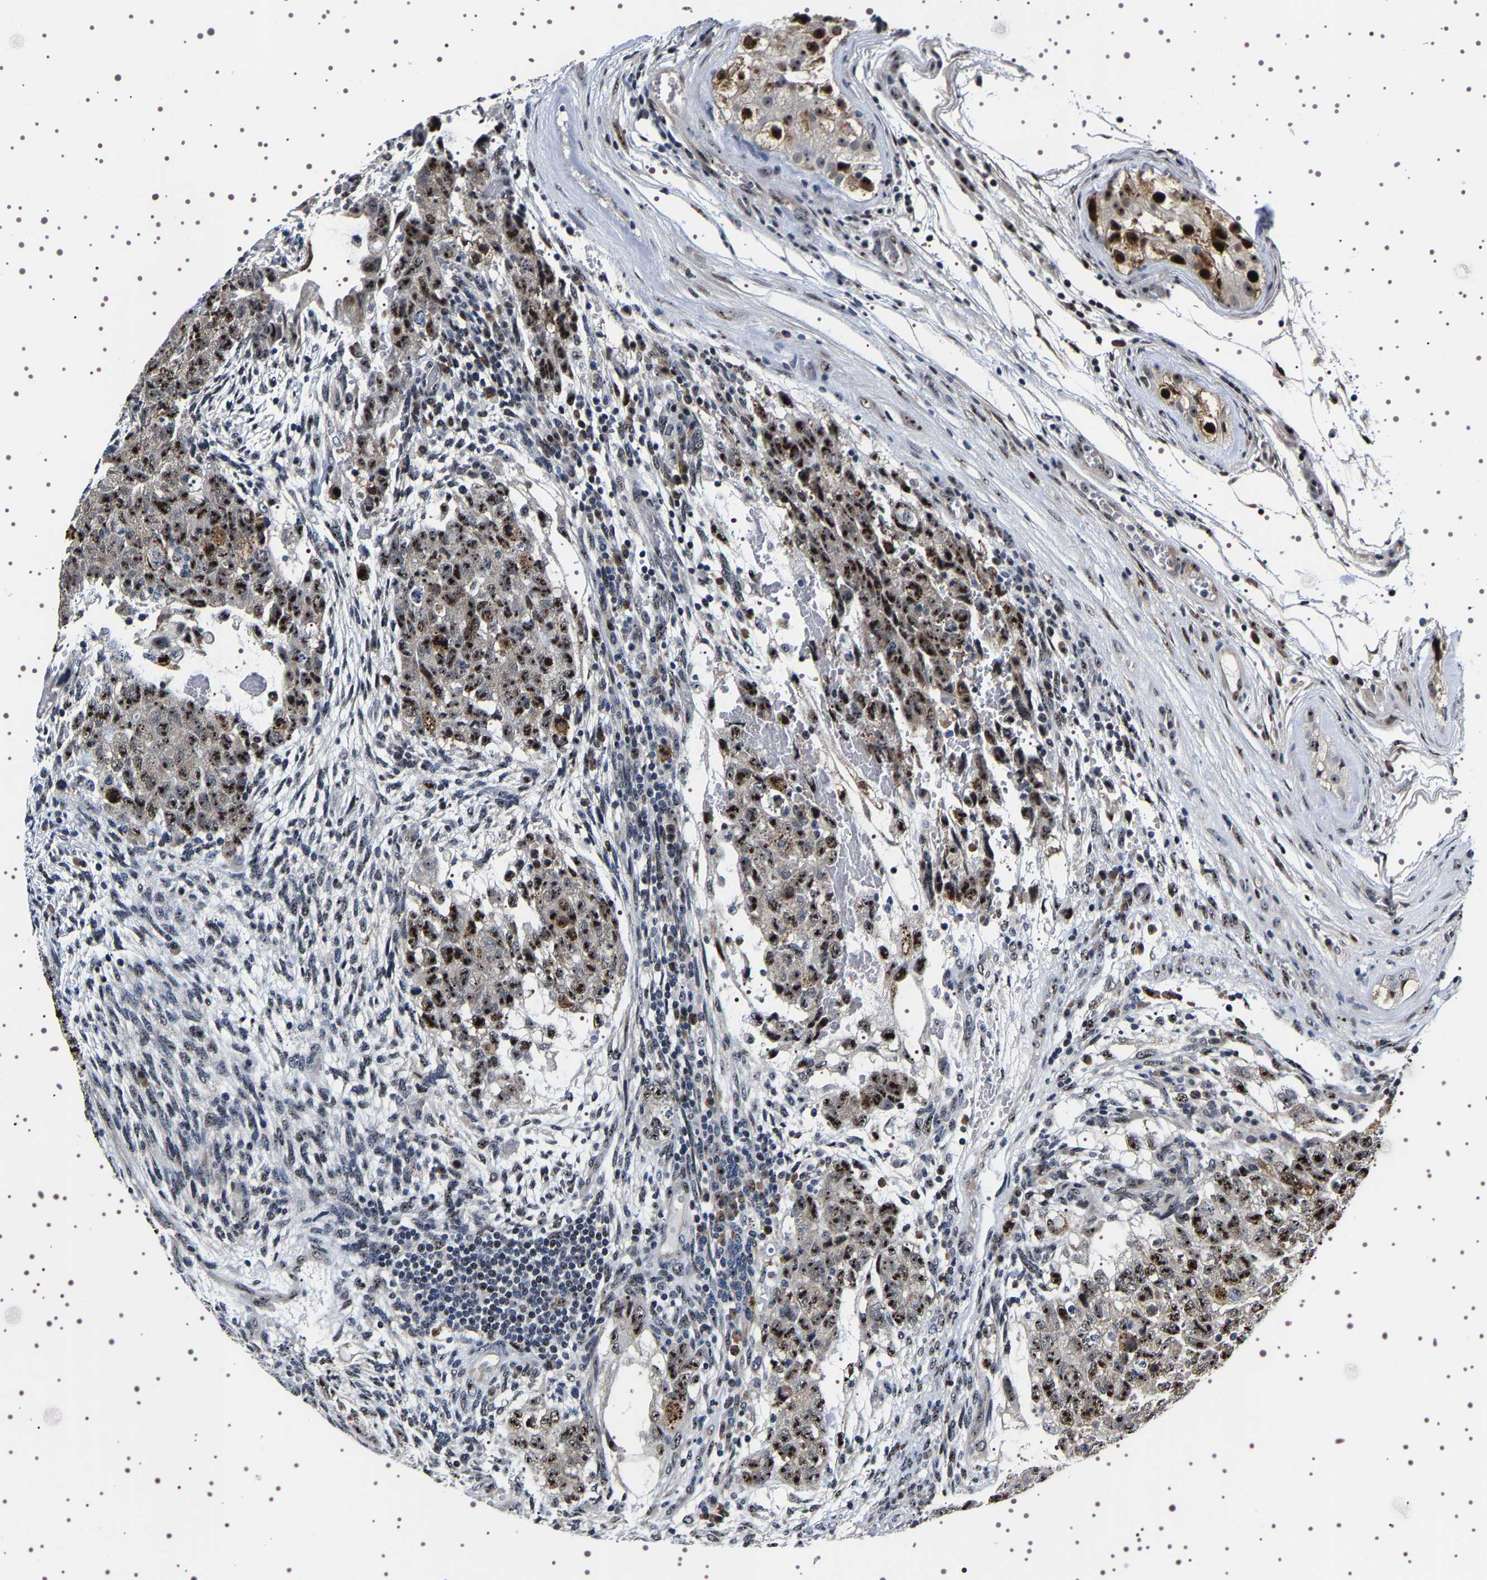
{"staining": {"intensity": "strong", "quantity": "25%-75%", "location": "nuclear"}, "tissue": "testis cancer", "cell_type": "Tumor cells", "image_type": "cancer", "snomed": [{"axis": "morphology", "description": "Normal tissue, NOS"}, {"axis": "morphology", "description": "Carcinoma, Embryonal, NOS"}, {"axis": "topography", "description": "Testis"}], "caption": "A histopathology image of human testis embryonal carcinoma stained for a protein exhibits strong nuclear brown staining in tumor cells.", "gene": "GNL3", "patient": {"sex": "male", "age": 36}}